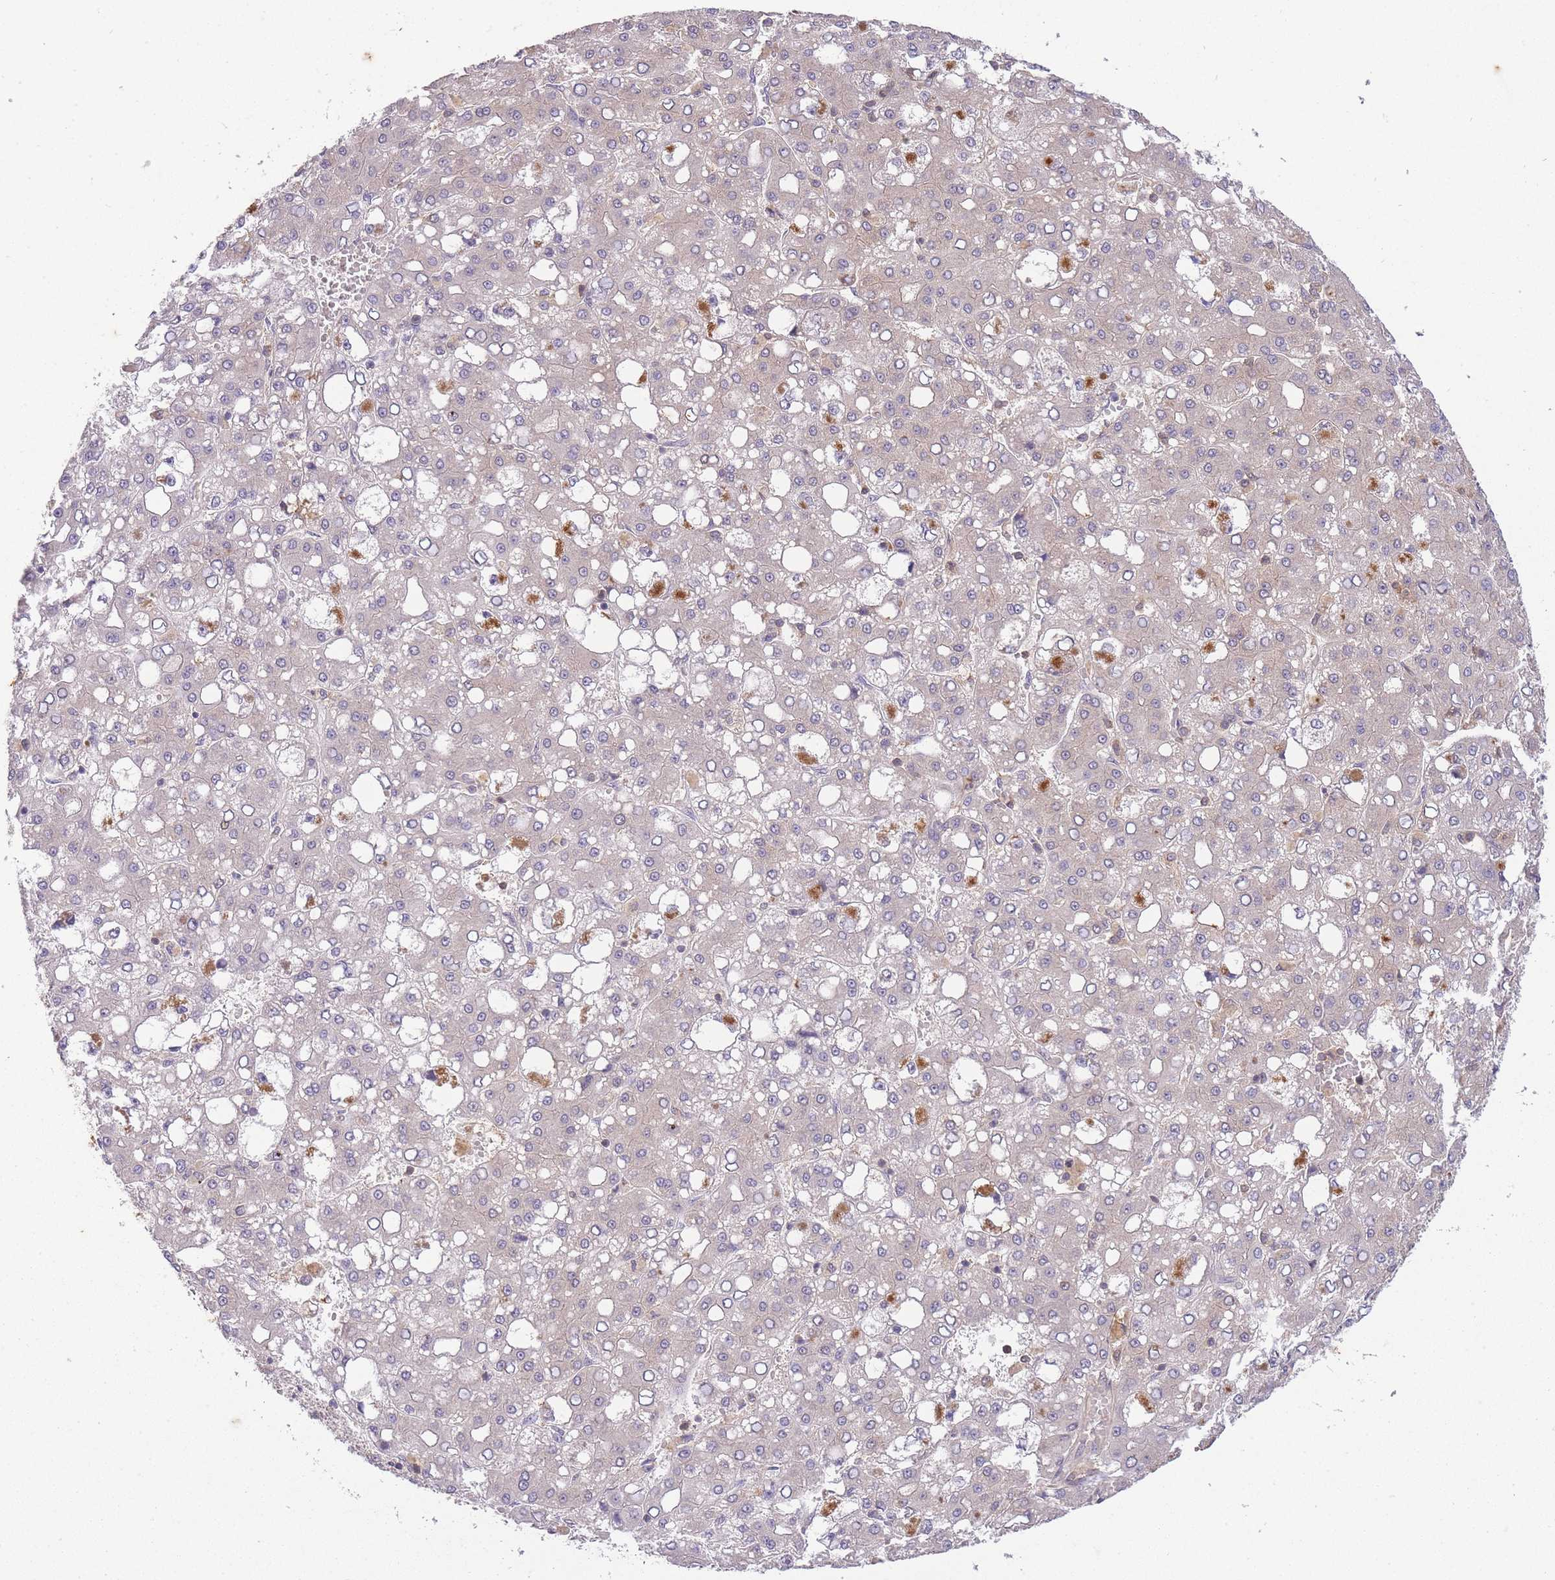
{"staining": {"intensity": "negative", "quantity": "none", "location": "none"}, "tissue": "liver cancer", "cell_type": "Tumor cells", "image_type": "cancer", "snomed": [{"axis": "morphology", "description": "Carcinoma, Hepatocellular, NOS"}, {"axis": "topography", "description": "Liver"}], "caption": "A photomicrograph of hepatocellular carcinoma (liver) stained for a protein displays no brown staining in tumor cells.", "gene": "ST8SIA4", "patient": {"sex": "male", "age": 65}}